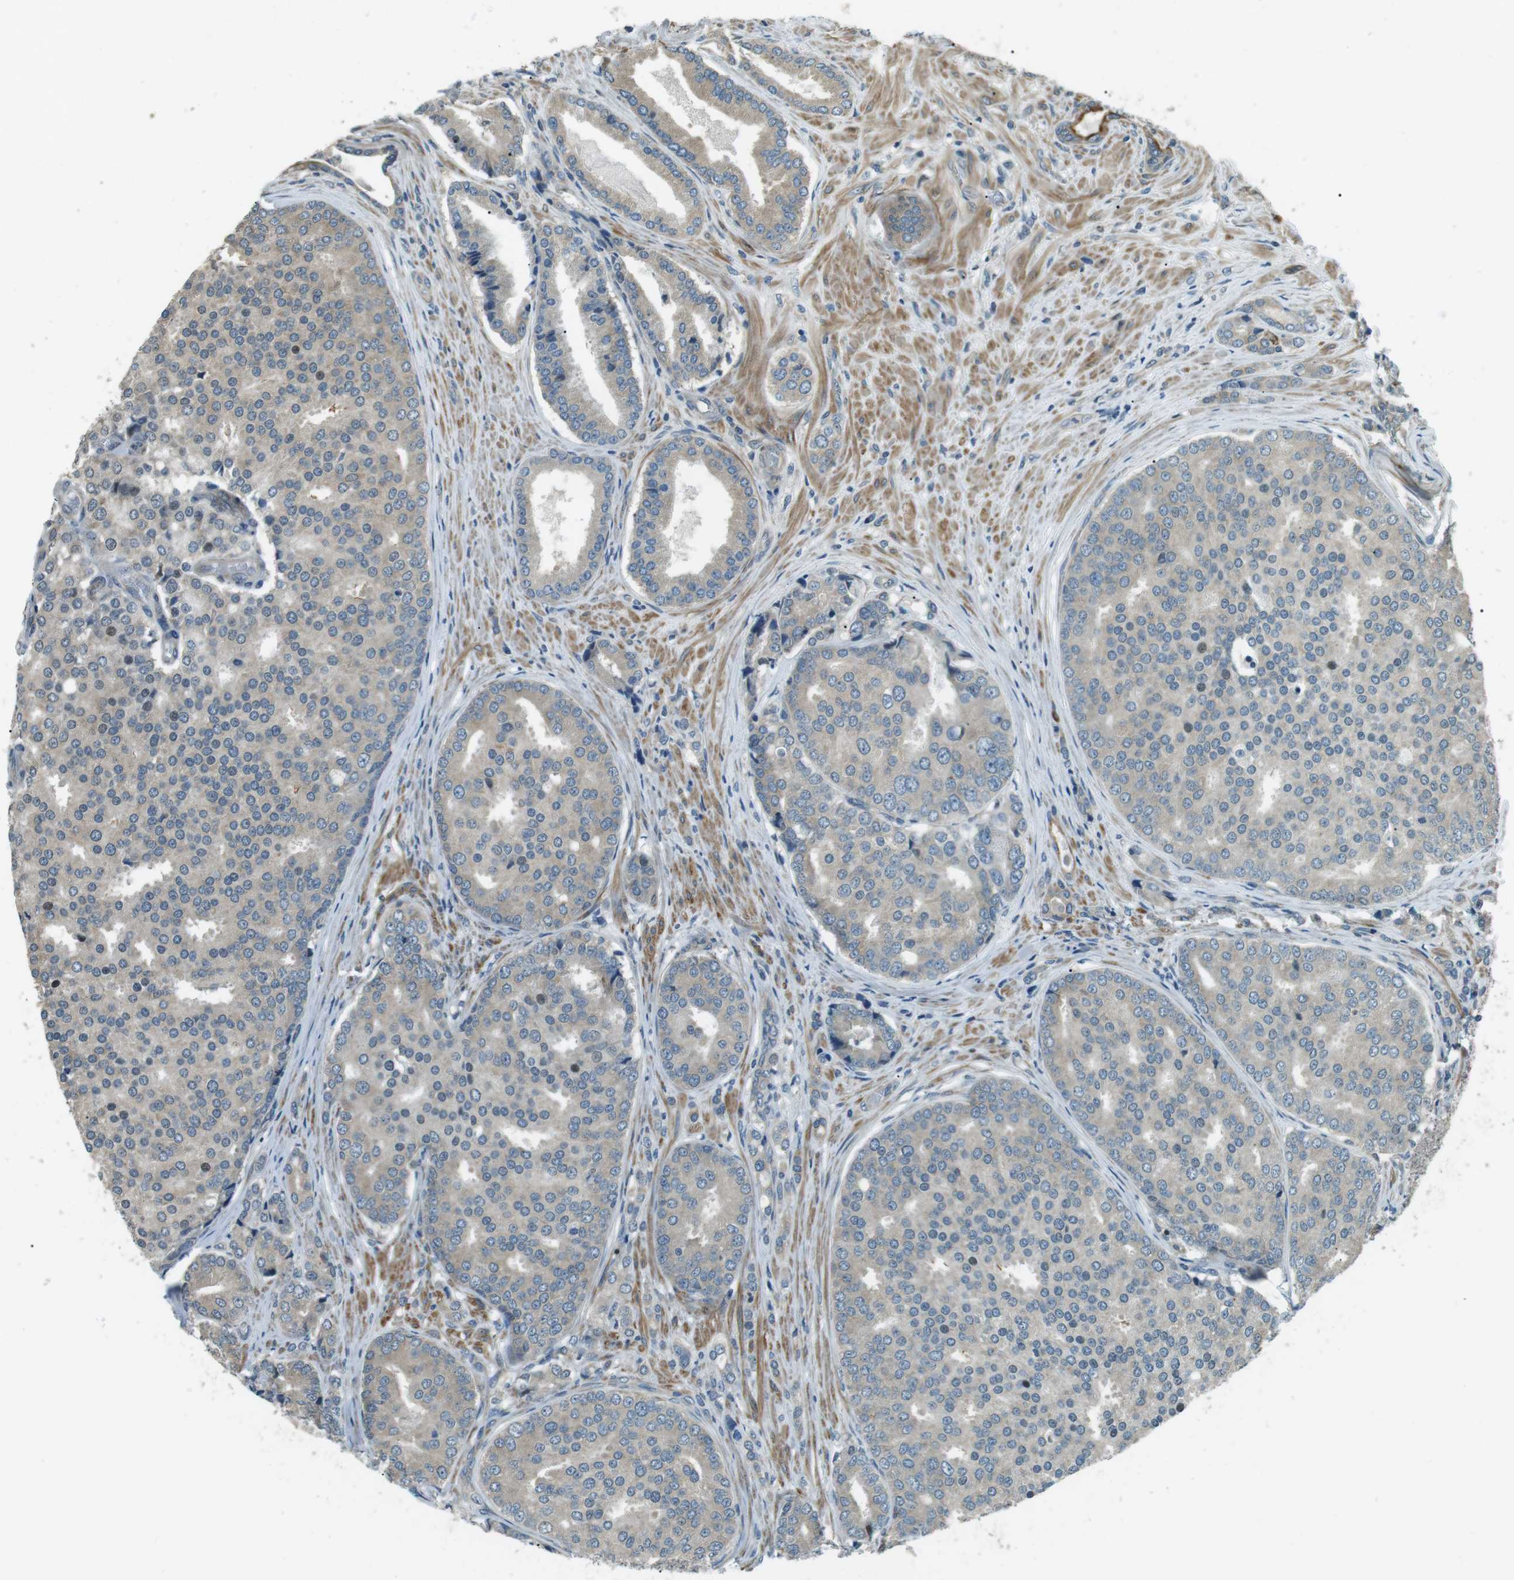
{"staining": {"intensity": "weak", "quantity": ">75%", "location": "cytoplasmic/membranous"}, "tissue": "prostate cancer", "cell_type": "Tumor cells", "image_type": "cancer", "snomed": [{"axis": "morphology", "description": "Adenocarcinoma, High grade"}, {"axis": "topography", "description": "Prostate"}], "caption": "The histopathology image displays immunohistochemical staining of prostate high-grade adenocarcinoma. There is weak cytoplasmic/membranous staining is present in about >75% of tumor cells.", "gene": "TMEM74", "patient": {"sex": "male", "age": 50}}